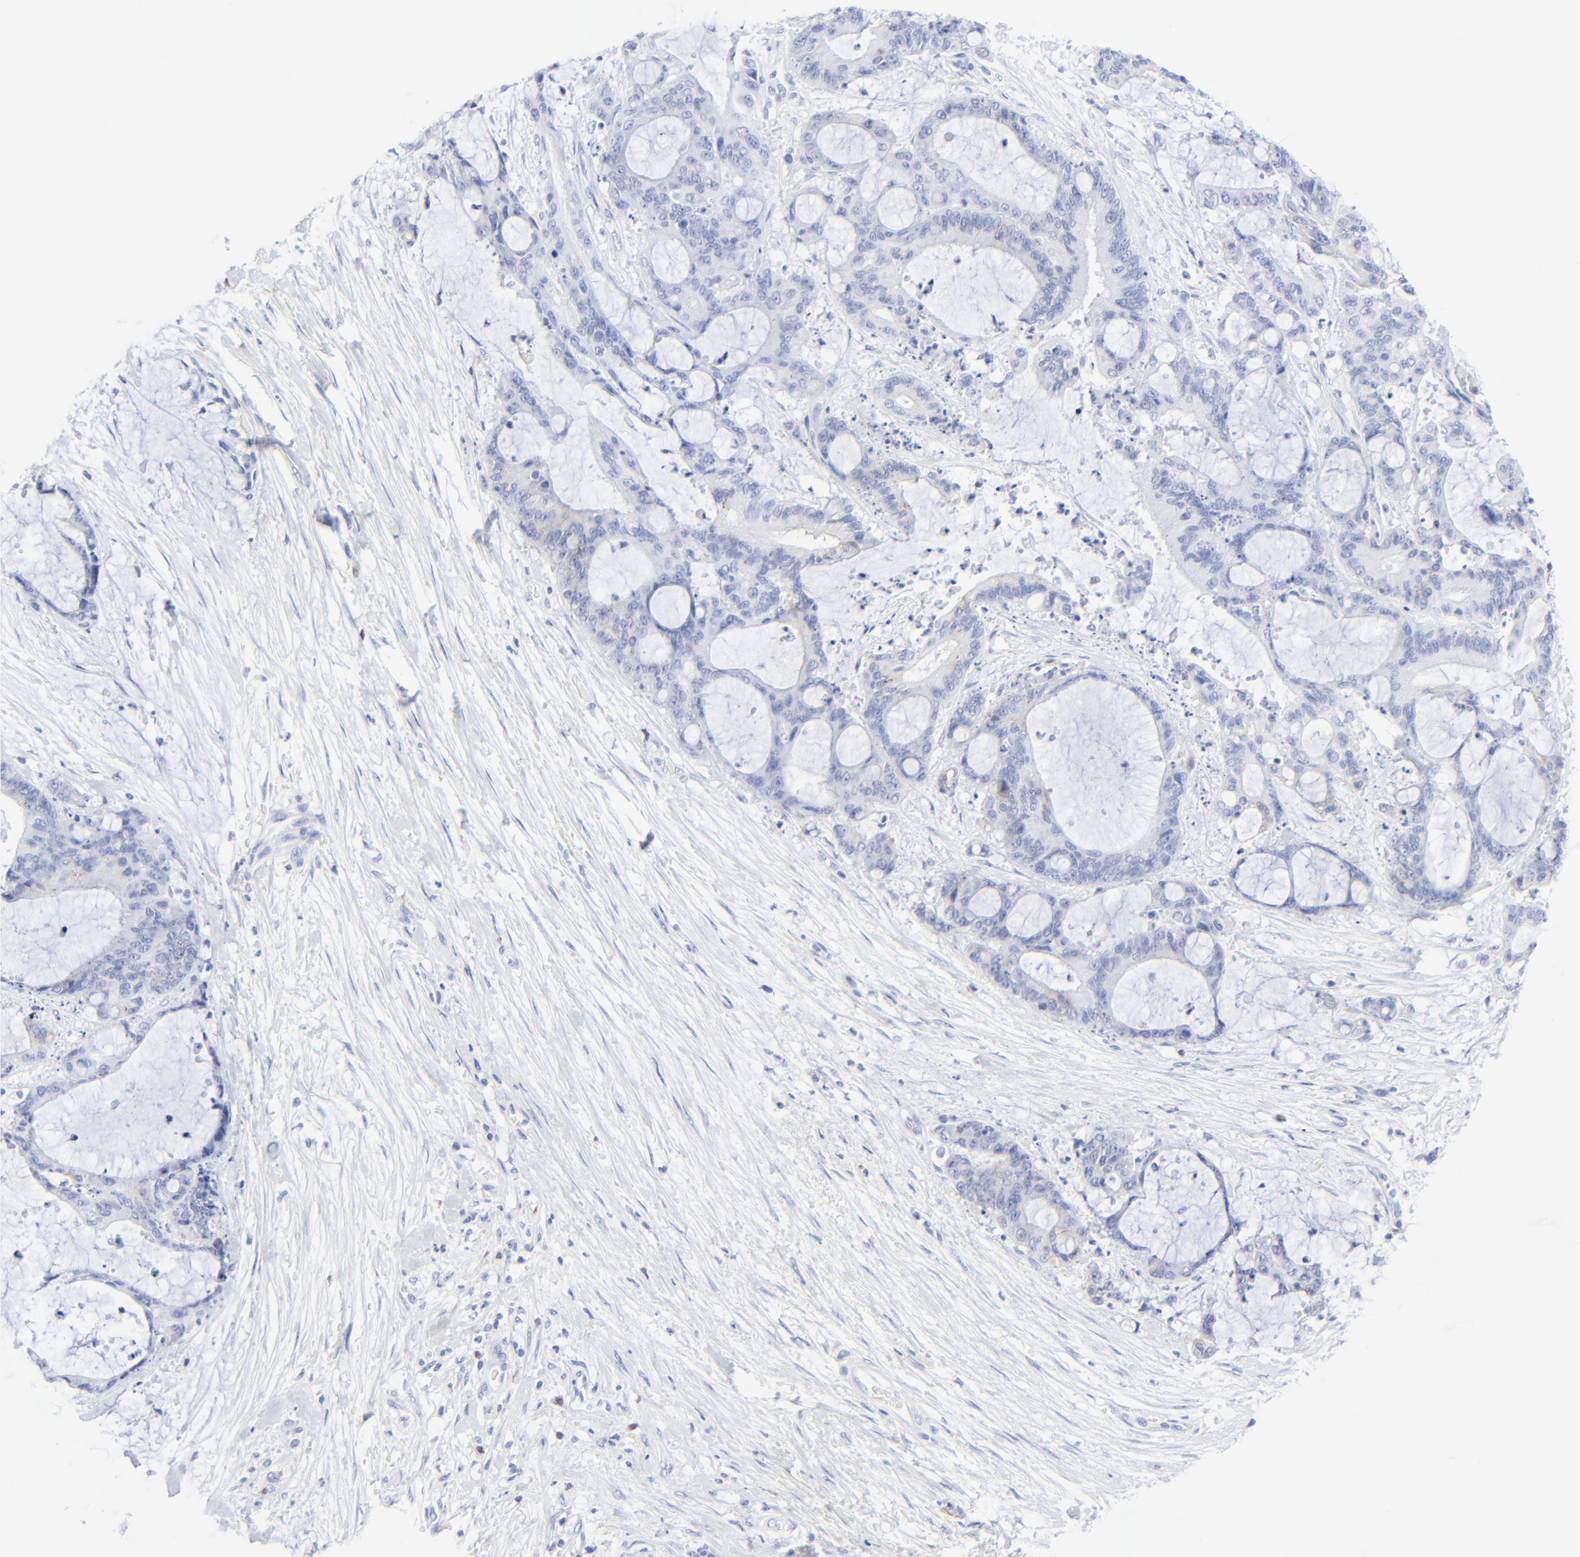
{"staining": {"intensity": "negative", "quantity": "none", "location": "none"}, "tissue": "liver cancer", "cell_type": "Tumor cells", "image_type": "cancer", "snomed": [{"axis": "morphology", "description": "Cholangiocarcinoma"}, {"axis": "topography", "description": "Liver"}], "caption": "Immunohistochemistry (IHC) of cholangiocarcinoma (liver) reveals no expression in tumor cells.", "gene": "LCK", "patient": {"sex": "female", "age": 73}}